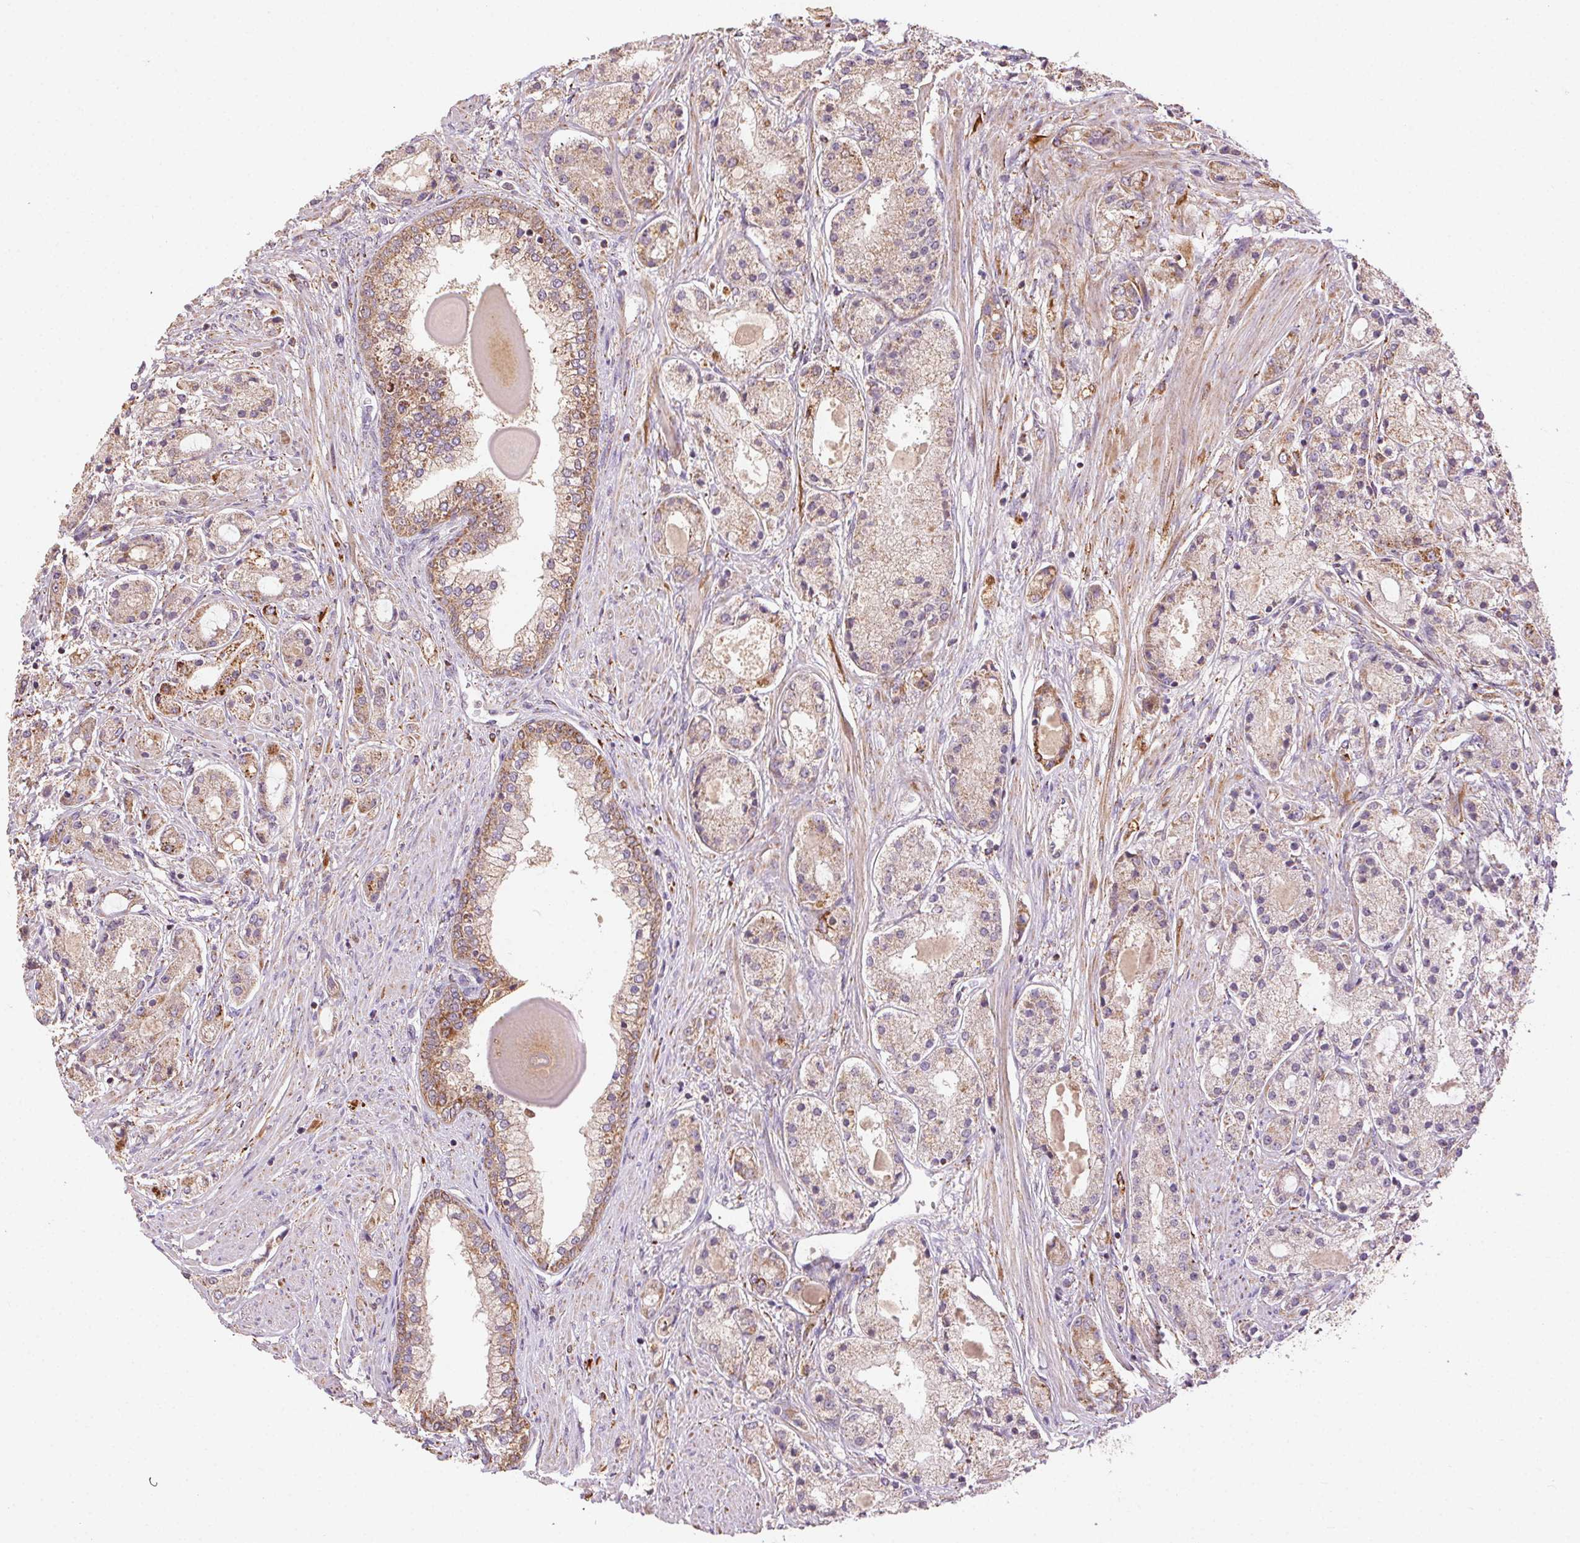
{"staining": {"intensity": "moderate", "quantity": "<25%", "location": "cytoplasmic/membranous"}, "tissue": "prostate cancer", "cell_type": "Tumor cells", "image_type": "cancer", "snomed": [{"axis": "morphology", "description": "Adenocarcinoma, High grade"}, {"axis": "topography", "description": "Prostate"}], "caption": "A low amount of moderate cytoplasmic/membranous positivity is present in approximately <25% of tumor cells in prostate cancer (adenocarcinoma (high-grade)) tissue. The staining was performed using DAB to visualize the protein expression in brown, while the nuclei were stained in blue with hematoxylin (Magnification: 20x).", "gene": "FNBP1L", "patient": {"sex": "male", "age": 67}}